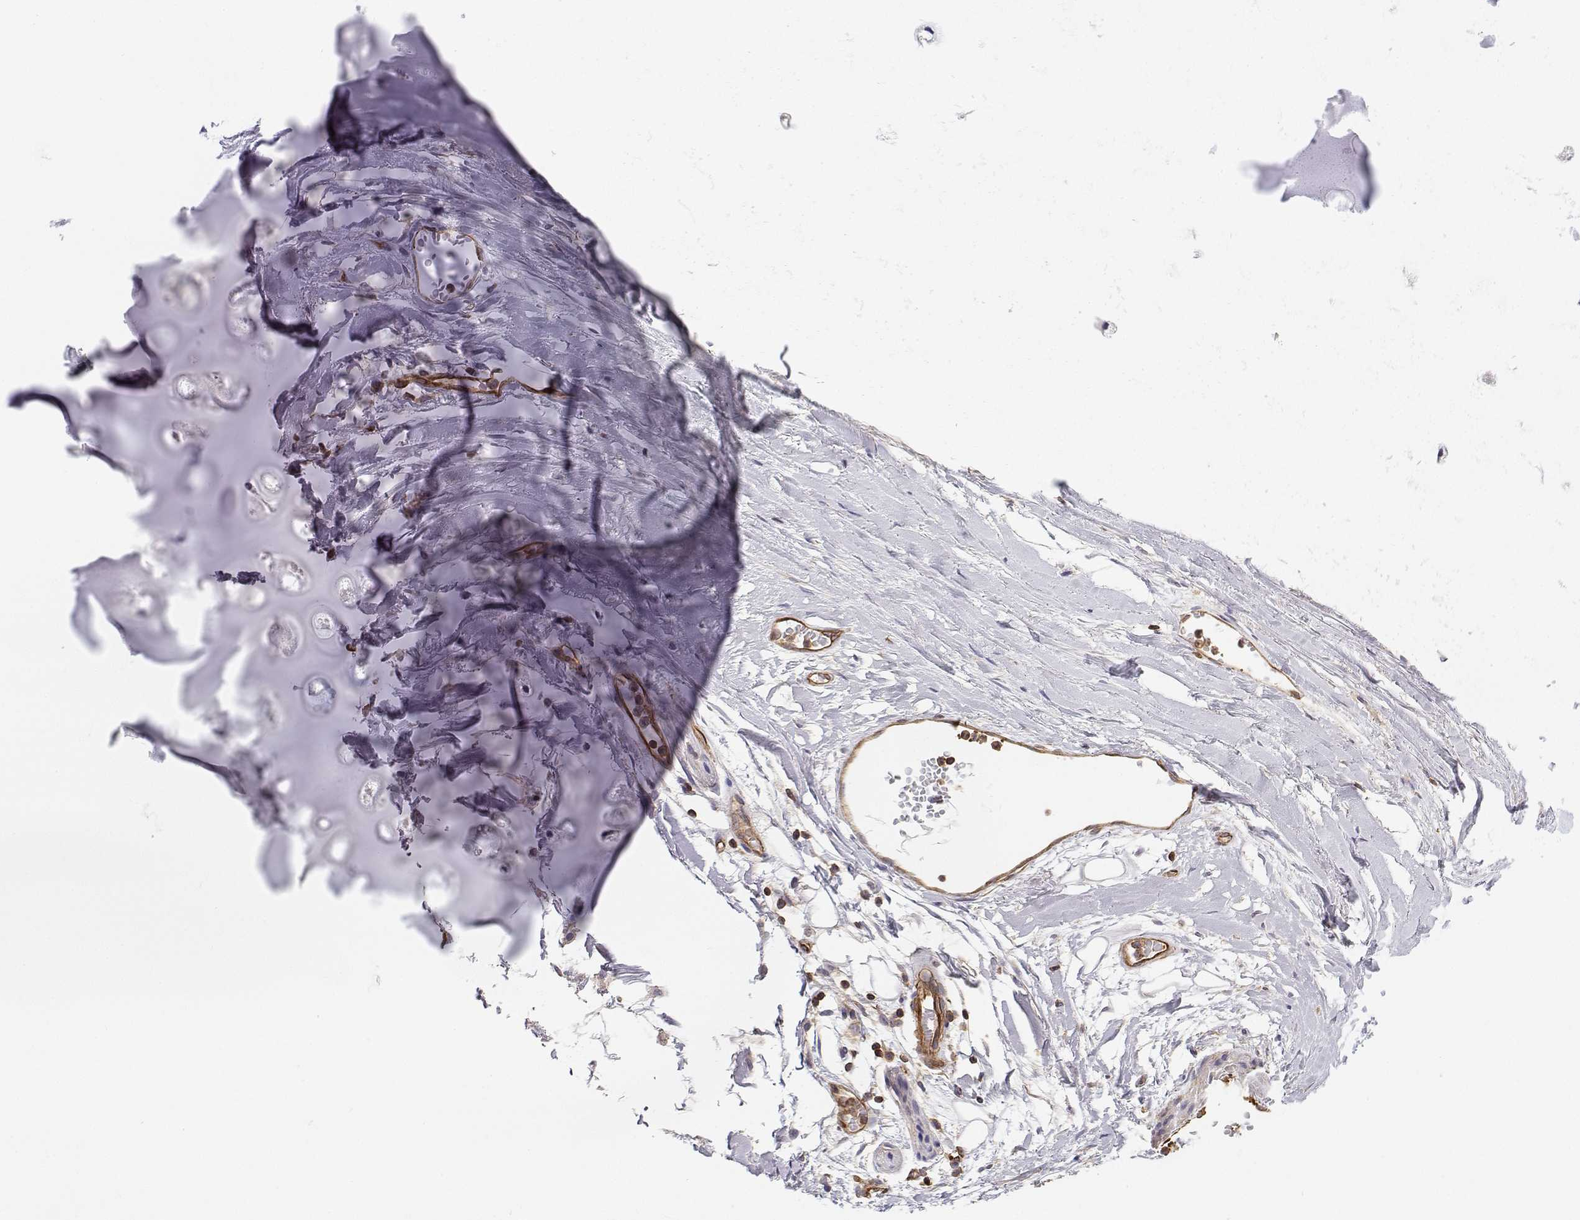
{"staining": {"intensity": "weak", "quantity": "<25%", "location": "cytoplasmic/membranous"}, "tissue": "adipose tissue", "cell_type": "Adipocytes", "image_type": "normal", "snomed": [{"axis": "morphology", "description": "Normal tissue, NOS"}, {"axis": "topography", "description": "Cartilage tissue"}, {"axis": "topography", "description": "Nasopharynx"}, {"axis": "topography", "description": "Thyroid gland"}], "caption": "An immunohistochemistry (IHC) histopathology image of unremarkable adipose tissue is shown. There is no staining in adipocytes of adipose tissue. (DAB (3,3'-diaminobenzidine) immunohistochemistry visualized using brightfield microscopy, high magnification).", "gene": "MYH9", "patient": {"sex": "male", "age": 63}}